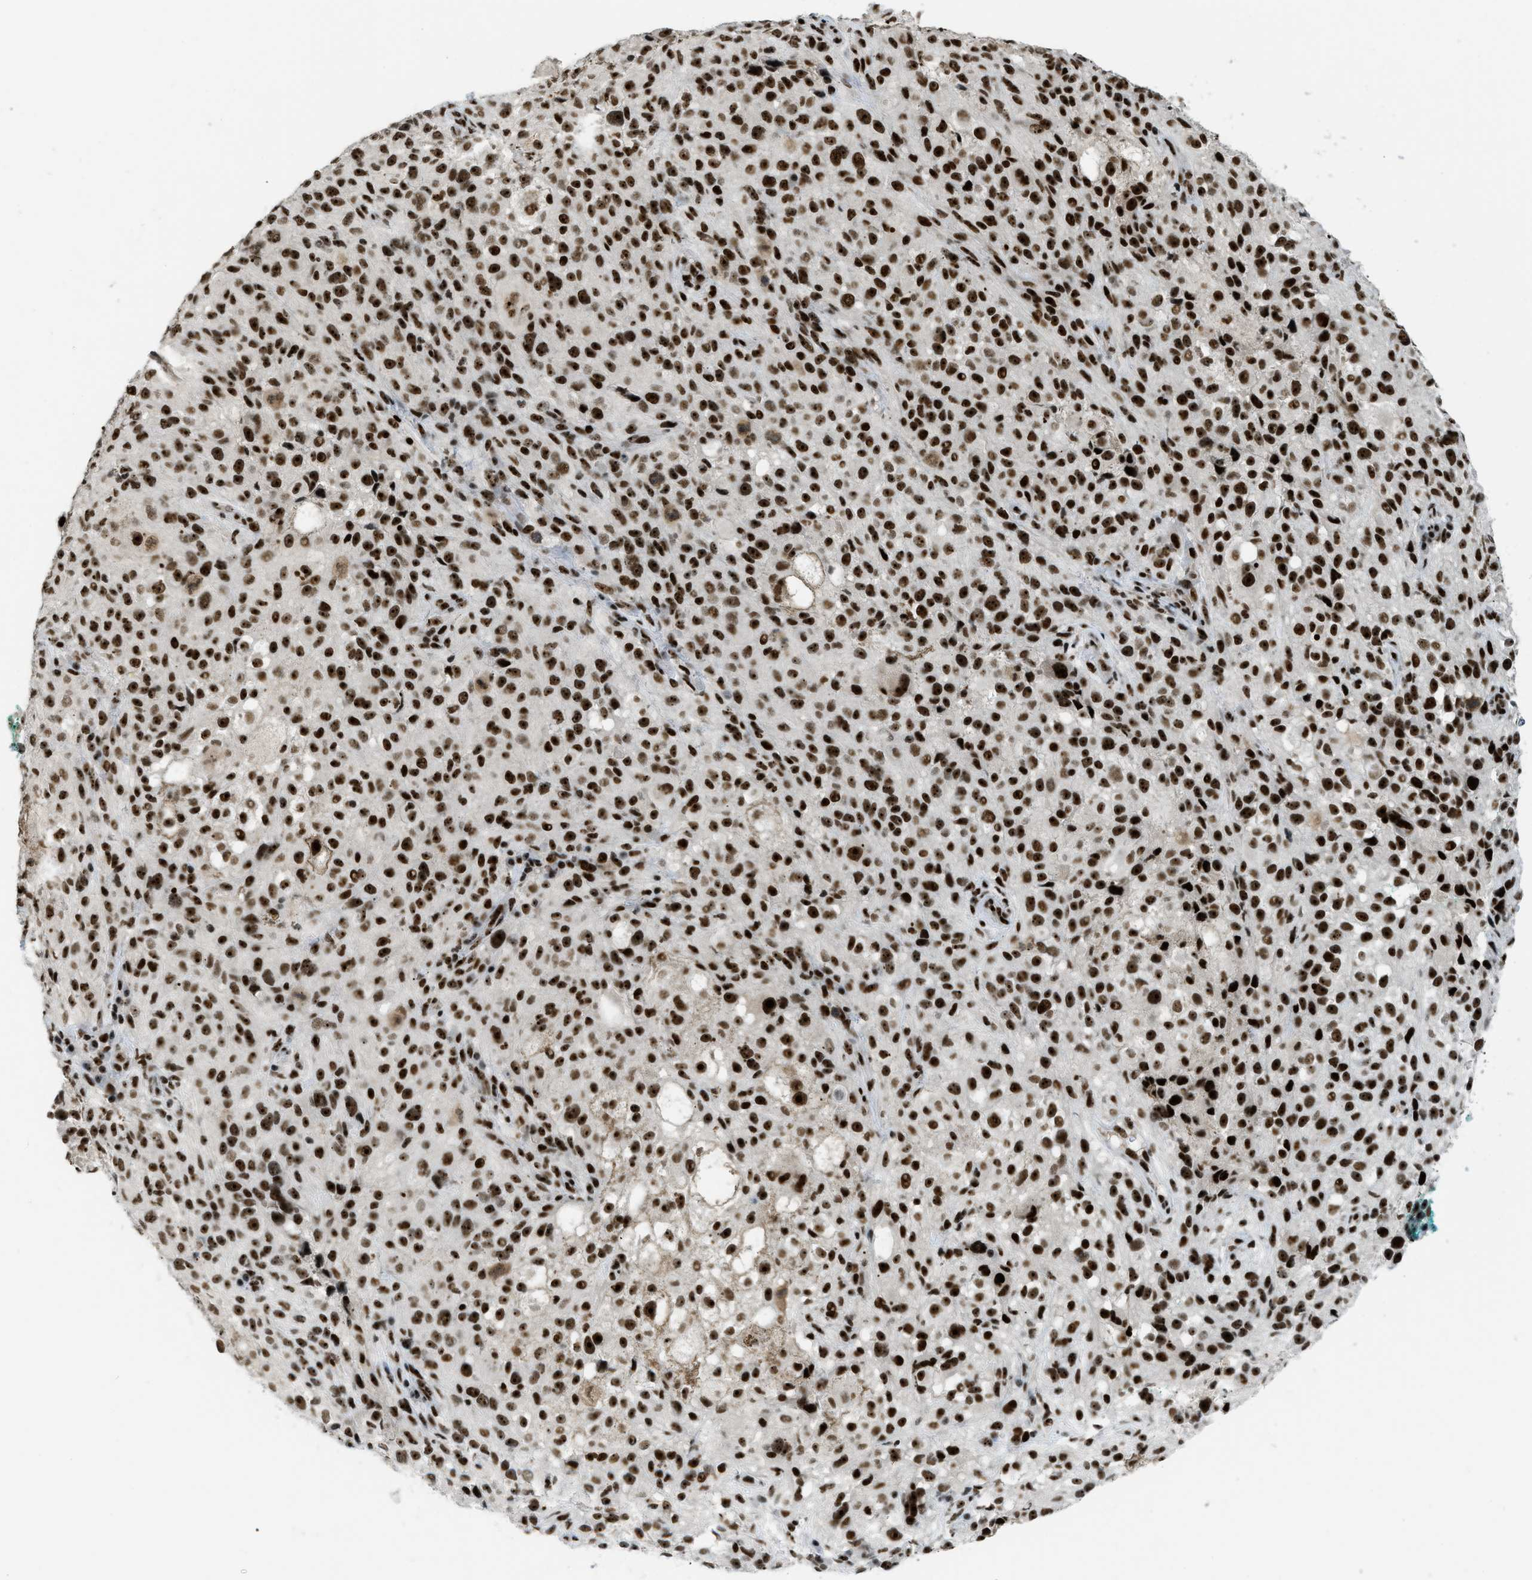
{"staining": {"intensity": "strong", "quantity": ">75%", "location": "nuclear"}, "tissue": "melanoma", "cell_type": "Tumor cells", "image_type": "cancer", "snomed": [{"axis": "morphology", "description": "Necrosis, NOS"}, {"axis": "morphology", "description": "Malignant melanoma, NOS"}, {"axis": "topography", "description": "Skin"}], "caption": "Immunohistochemistry (IHC) histopathology image of malignant melanoma stained for a protein (brown), which demonstrates high levels of strong nuclear positivity in about >75% of tumor cells.", "gene": "URB1", "patient": {"sex": "female", "age": 87}}